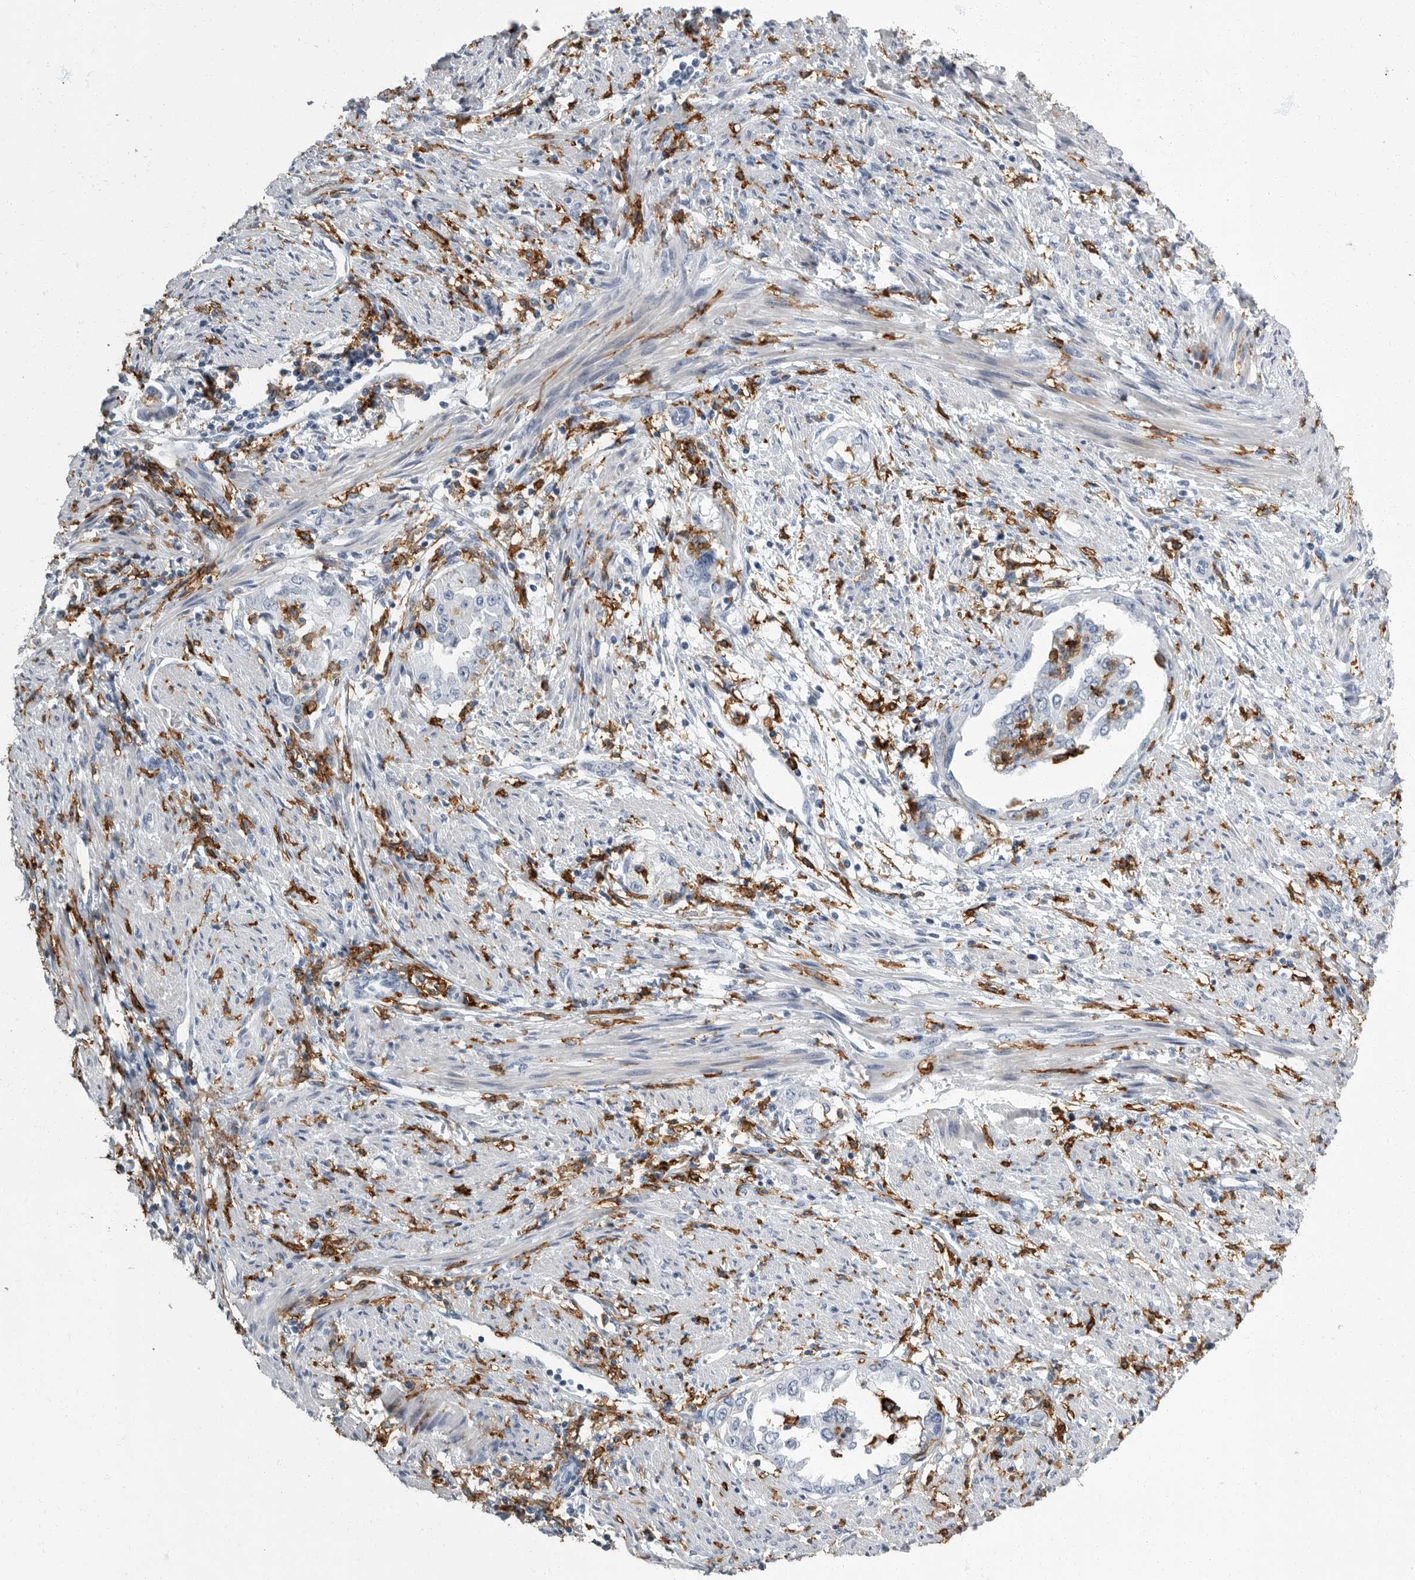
{"staining": {"intensity": "negative", "quantity": "none", "location": "none"}, "tissue": "endometrial cancer", "cell_type": "Tumor cells", "image_type": "cancer", "snomed": [{"axis": "morphology", "description": "Adenocarcinoma, NOS"}, {"axis": "topography", "description": "Endometrium"}], "caption": "Endometrial adenocarcinoma stained for a protein using IHC displays no staining tumor cells.", "gene": "FCER1G", "patient": {"sex": "female", "age": 85}}